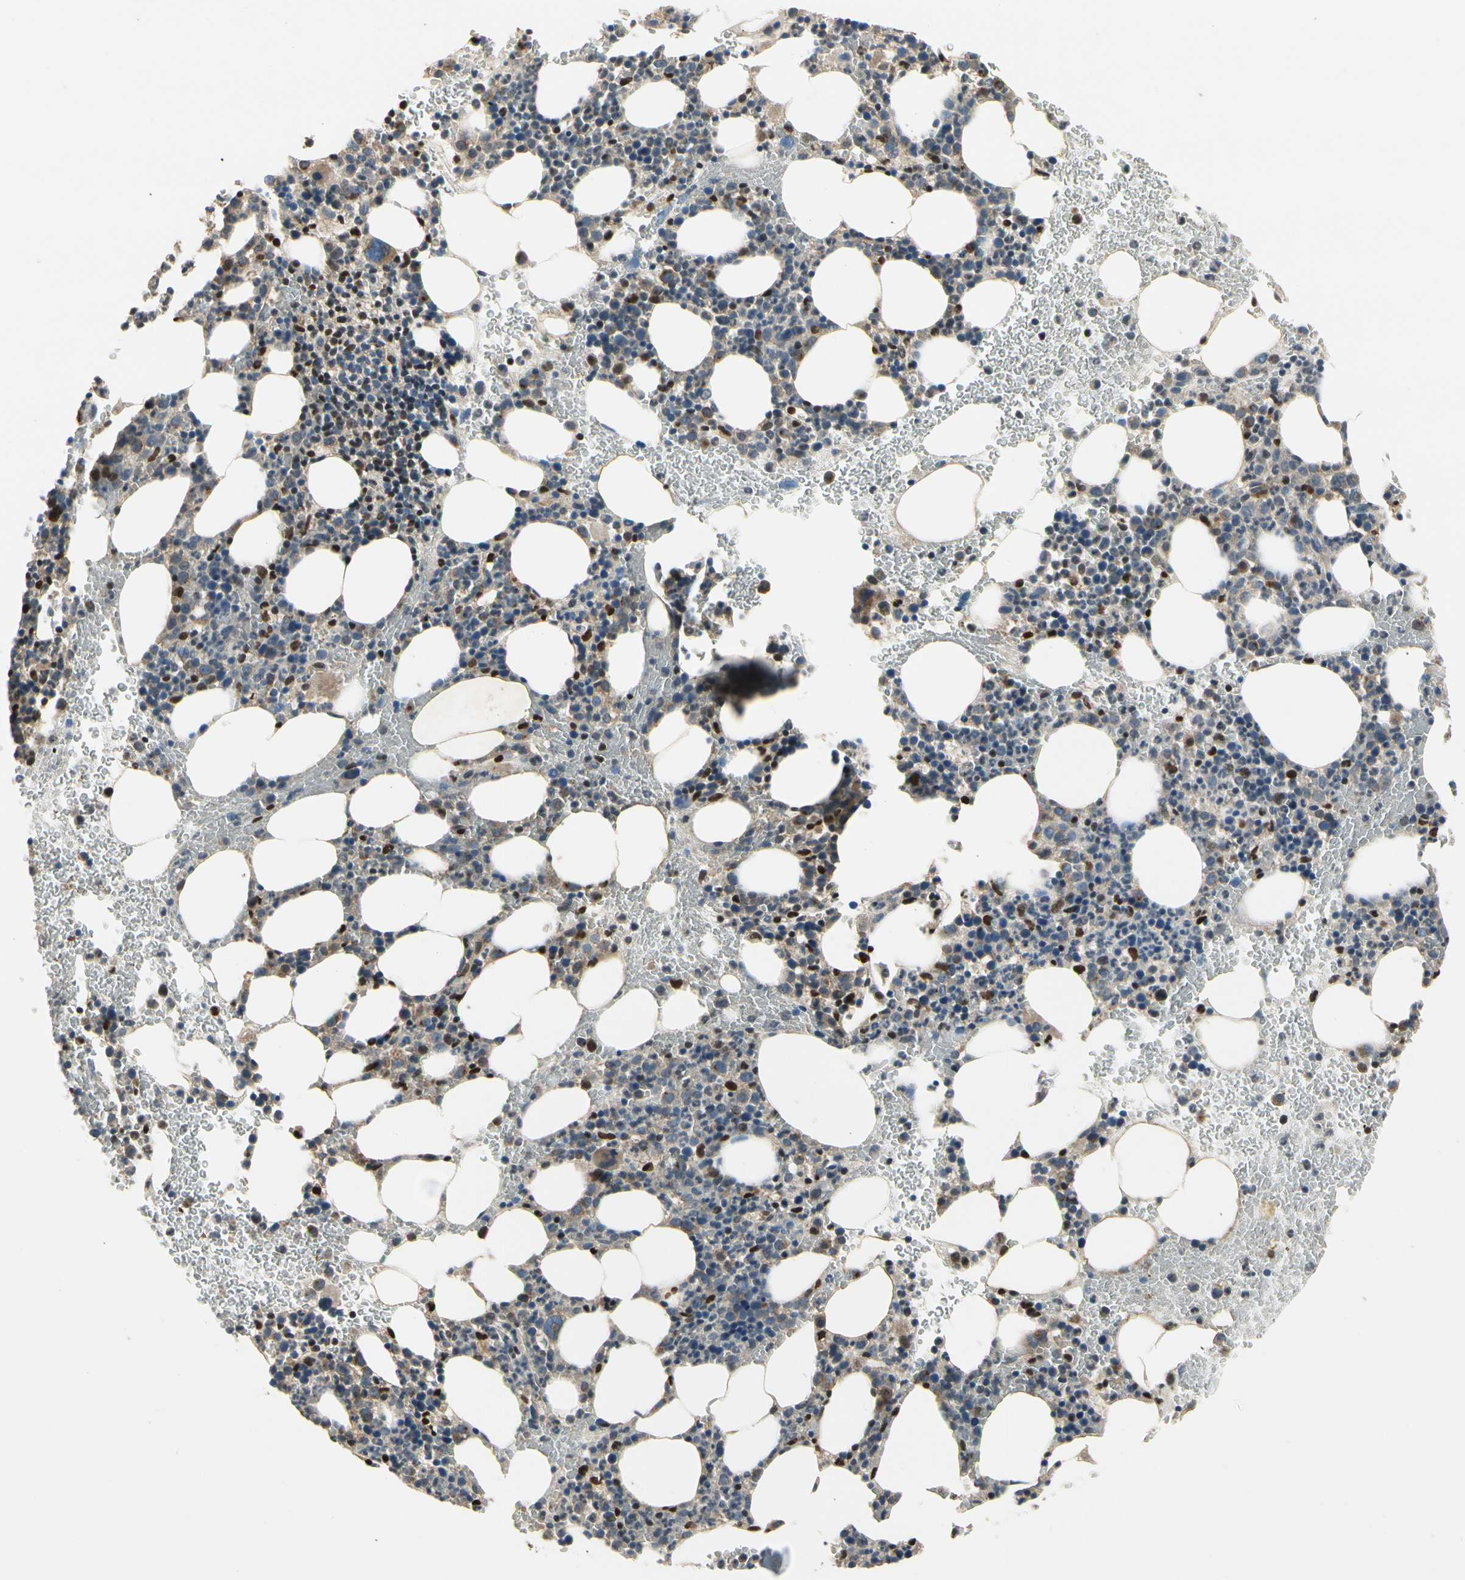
{"staining": {"intensity": "strong", "quantity": "<25%", "location": "cytoplasmic/membranous,nuclear"}, "tissue": "bone marrow", "cell_type": "Hematopoietic cells", "image_type": "normal", "snomed": [{"axis": "morphology", "description": "Normal tissue, NOS"}, {"axis": "morphology", "description": "Inflammation, NOS"}, {"axis": "topography", "description": "Bone marrow"}], "caption": "A high-resolution photomicrograph shows IHC staining of unremarkable bone marrow, which demonstrates strong cytoplasmic/membranous,nuclear positivity in approximately <25% of hematopoietic cells. (IHC, brightfield microscopy, high magnification).", "gene": "CGREF1", "patient": {"sex": "female", "age": 54}}